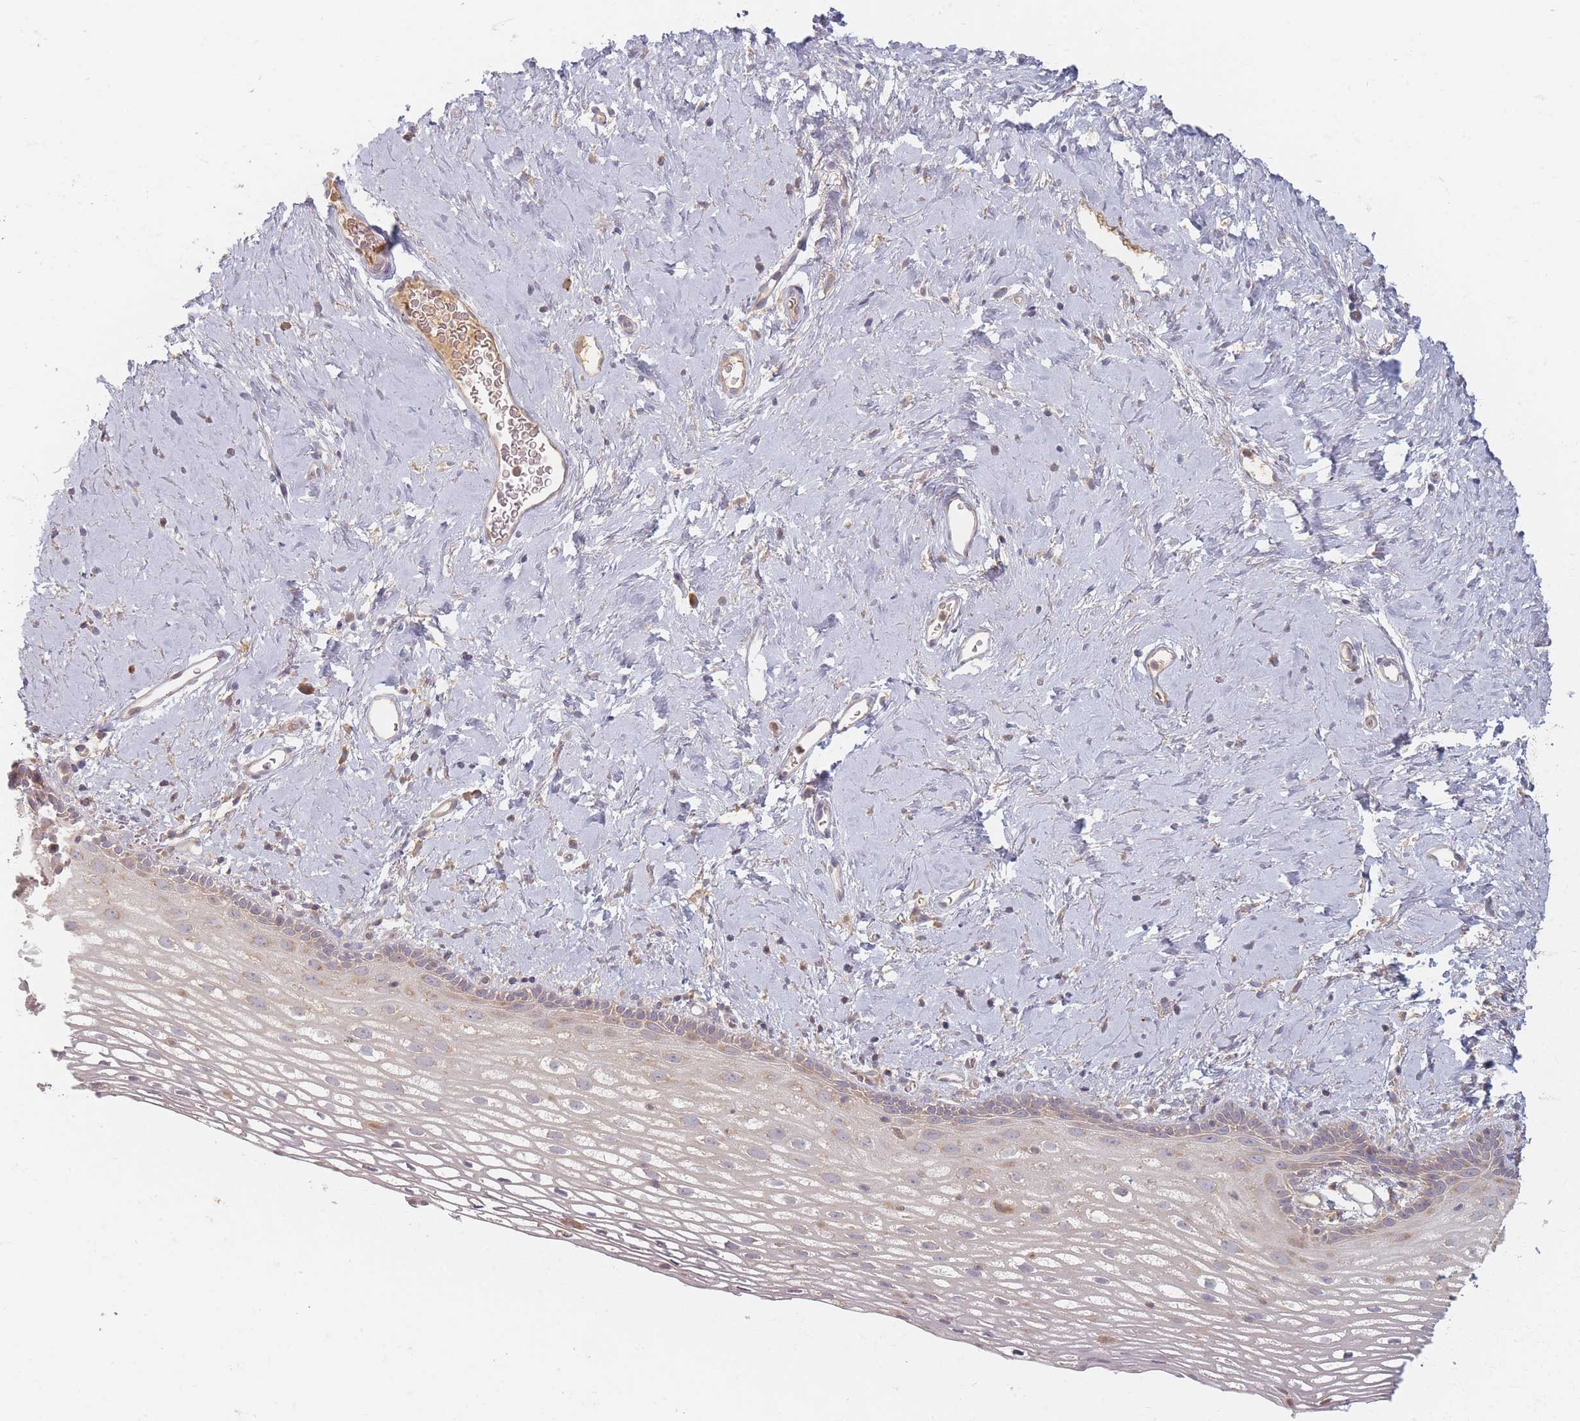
{"staining": {"intensity": "weak", "quantity": "<25%", "location": "cytoplasmic/membranous"}, "tissue": "vagina", "cell_type": "Squamous epithelial cells", "image_type": "normal", "snomed": [{"axis": "morphology", "description": "Normal tissue, NOS"}, {"axis": "morphology", "description": "Adenocarcinoma, NOS"}, {"axis": "topography", "description": "Rectum"}, {"axis": "topography", "description": "Vagina"}], "caption": "Immunohistochemical staining of normal vagina shows no significant expression in squamous epithelial cells.", "gene": "SLC35F3", "patient": {"sex": "female", "age": 71}}